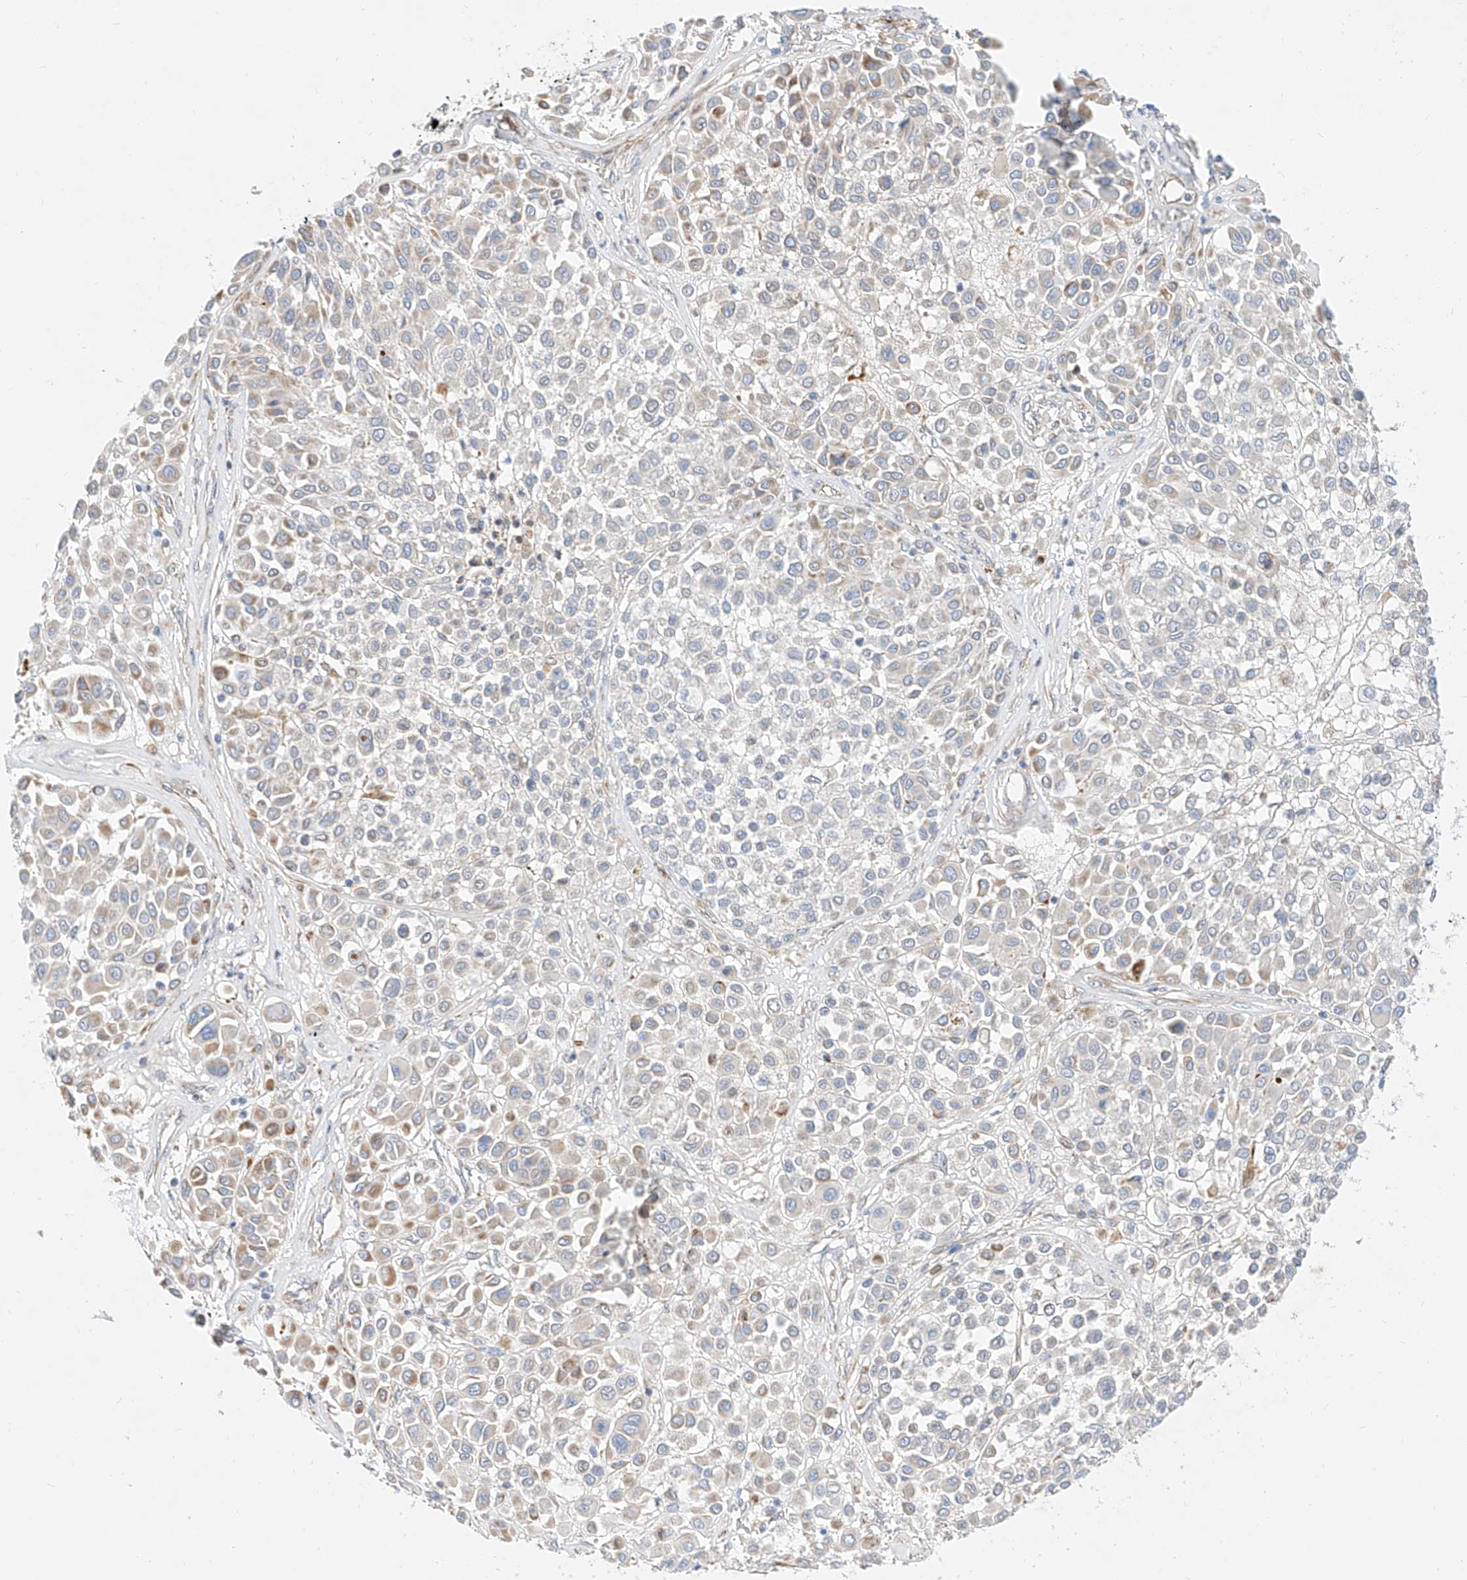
{"staining": {"intensity": "moderate", "quantity": "<25%", "location": "cytoplasmic/membranous"}, "tissue": "melanoma", "cell_type": "Tumor cells", "image_type": "cancer", "snomed": [{"axis": "morphology", "description": "Malignant melanoma, Metastatic site"}, {"axis": "topography", "description": "Soft tissue"}], "caption": "Melanoma tissue demonstrates moderate cytoplasmic/membranous positivity in approximately <25% of tumor cells, visualized by immunohistochemistry.", "gene": "CST9", "patient": {"sex": "male", "age": 41}}